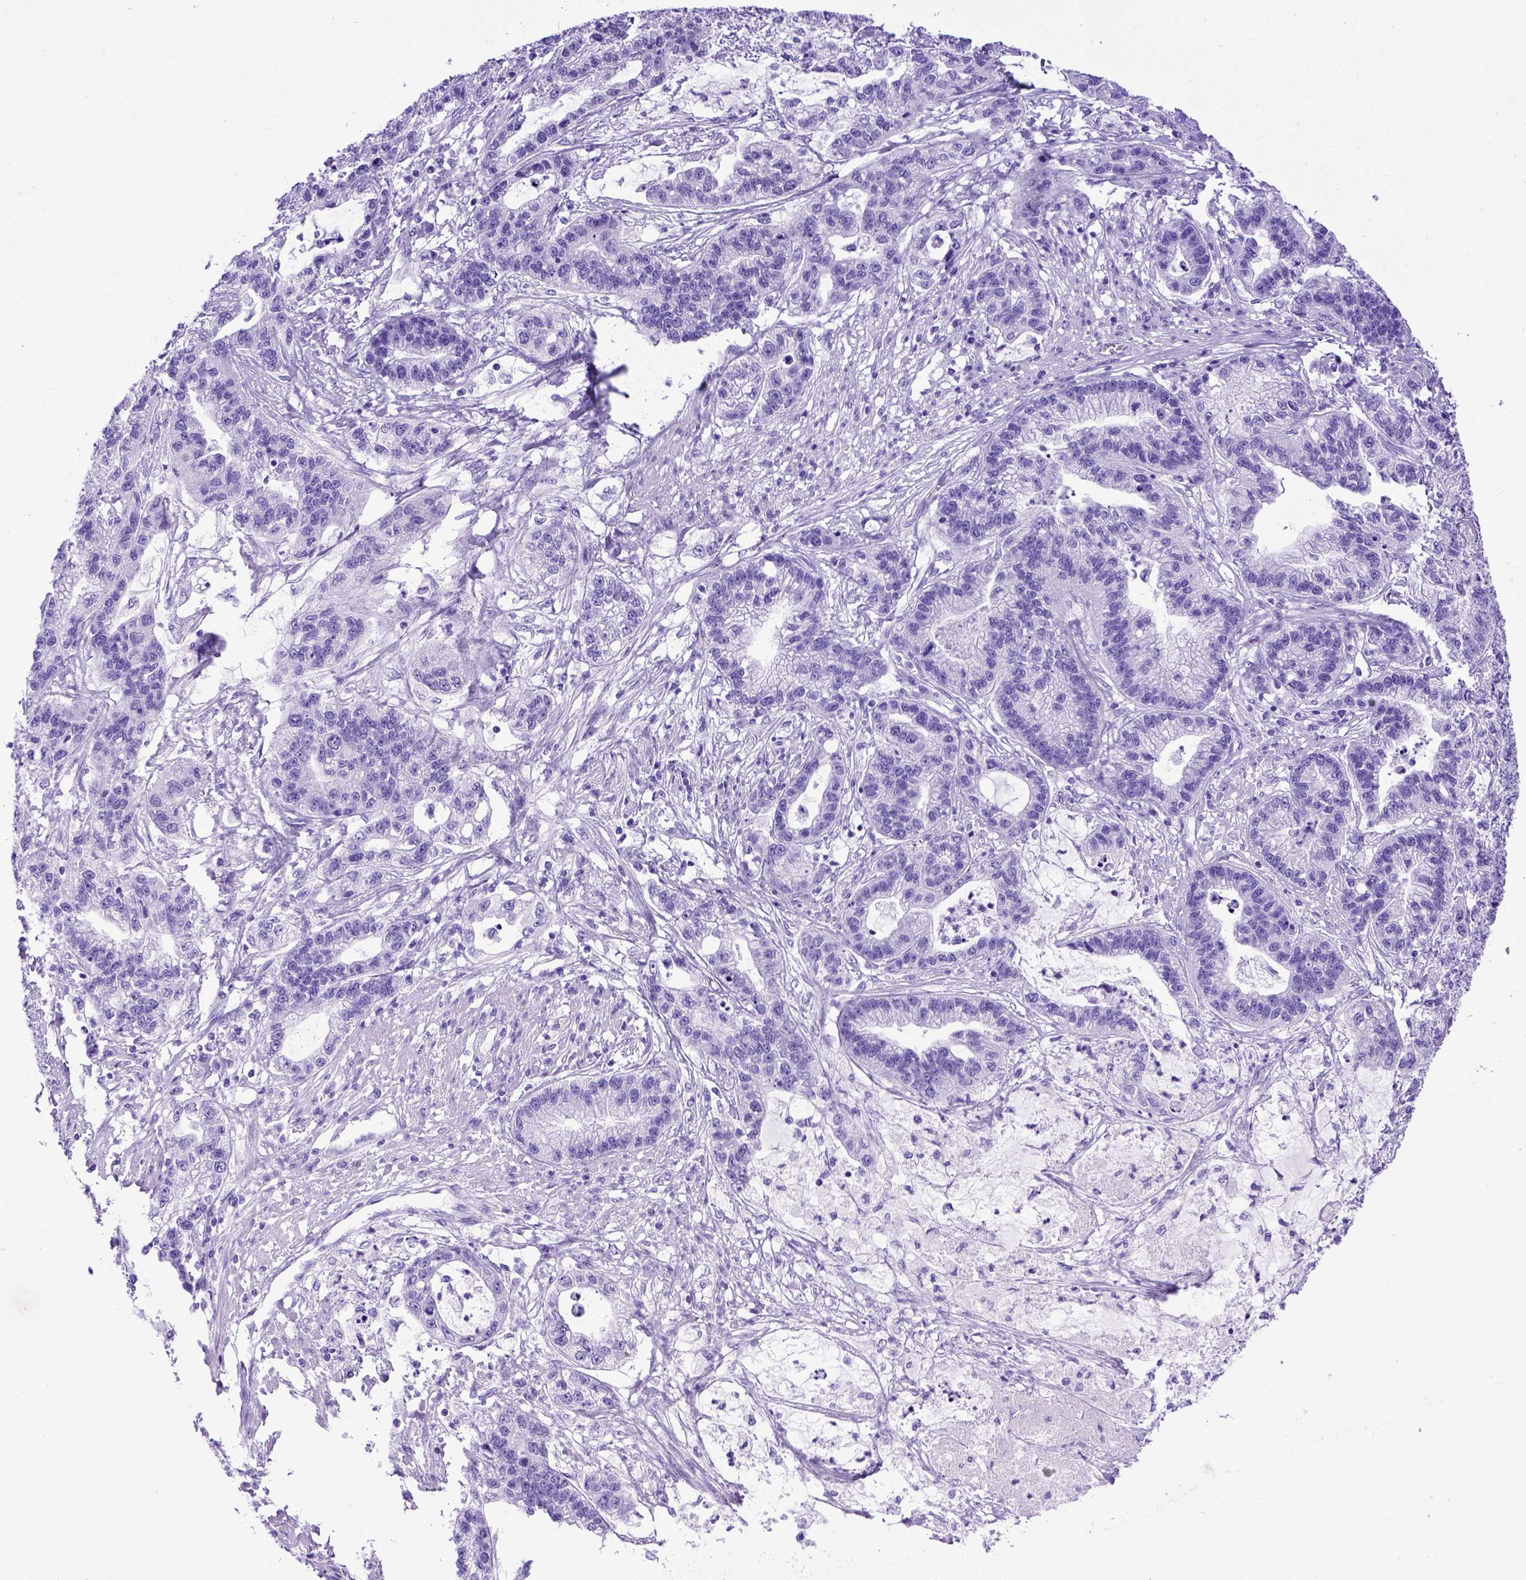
{"staining": {"intensity": "negative", "quantity": "none", "location": "none"}, "tissue": "stomach cancer", "cell_type": "Tumor cells", "image_type": "cancer", "snomed": [{"axis": "morphology", "description": "Adenocarcinoma, NOS"}, {"axis": "topography", "description": "Stomach"}], "caption": "Tumor cells are negative for protein expression in human stomach cancer.", "gene": "MEOX2", "patient": {"sex": "male", "age": 83}}